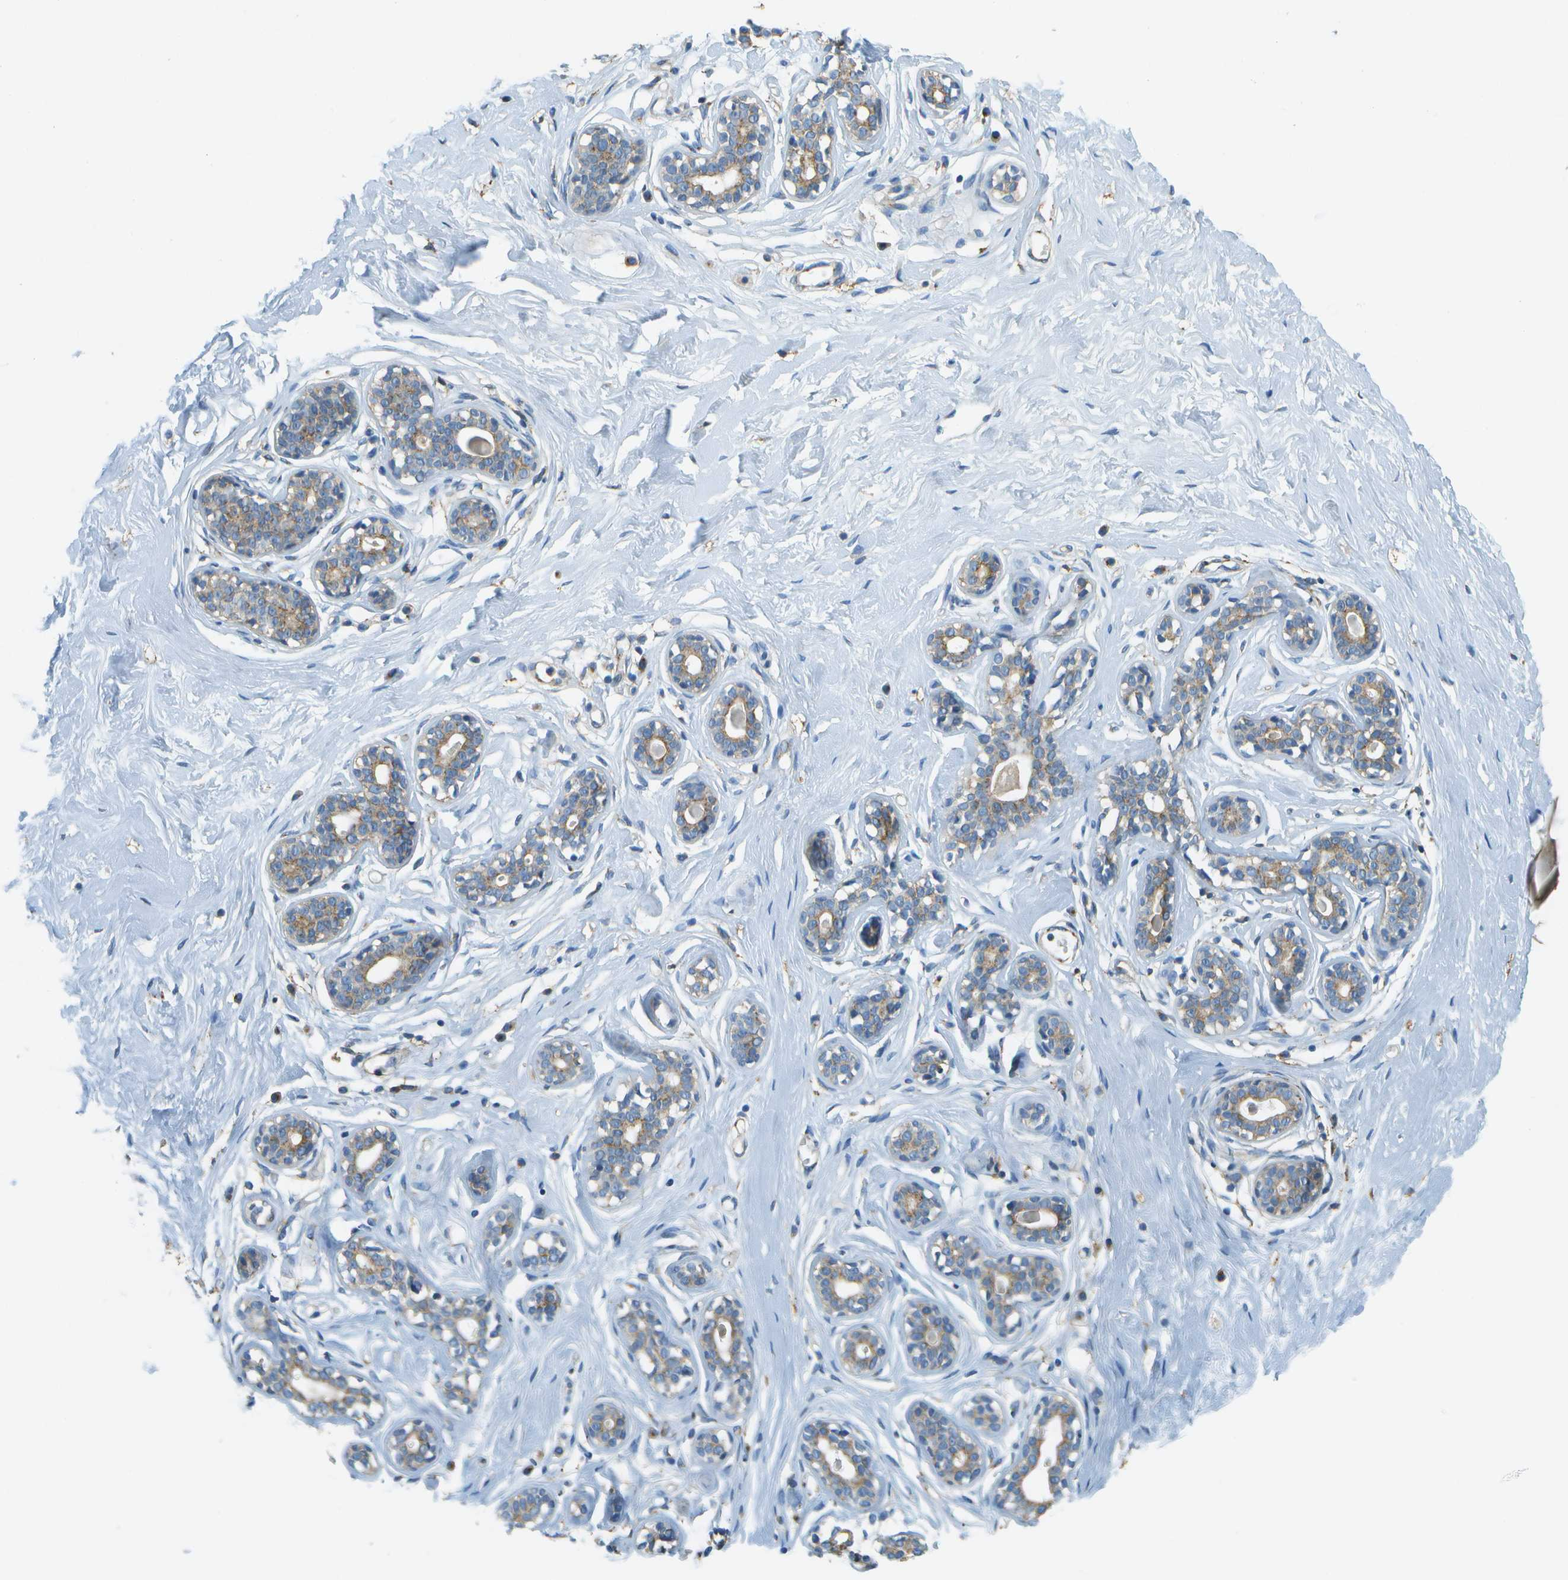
{"staining": {"intensity": "negative", "quantity": "none", "location": "none"}, "tissue": "breast", "cell_type": "Adipocytes", "image_type": "normal", "snomed": [{"axis": "morphology", "description": "Normal tissue, NOS"}, {"axis": "topography", "description": "Breast"}], "caption": "This is a image of IHC staining of benign breast, which shows no positivity in adipocytes.", "gene": "CLTC", "patient": {"sex": "female", "age": 23}}